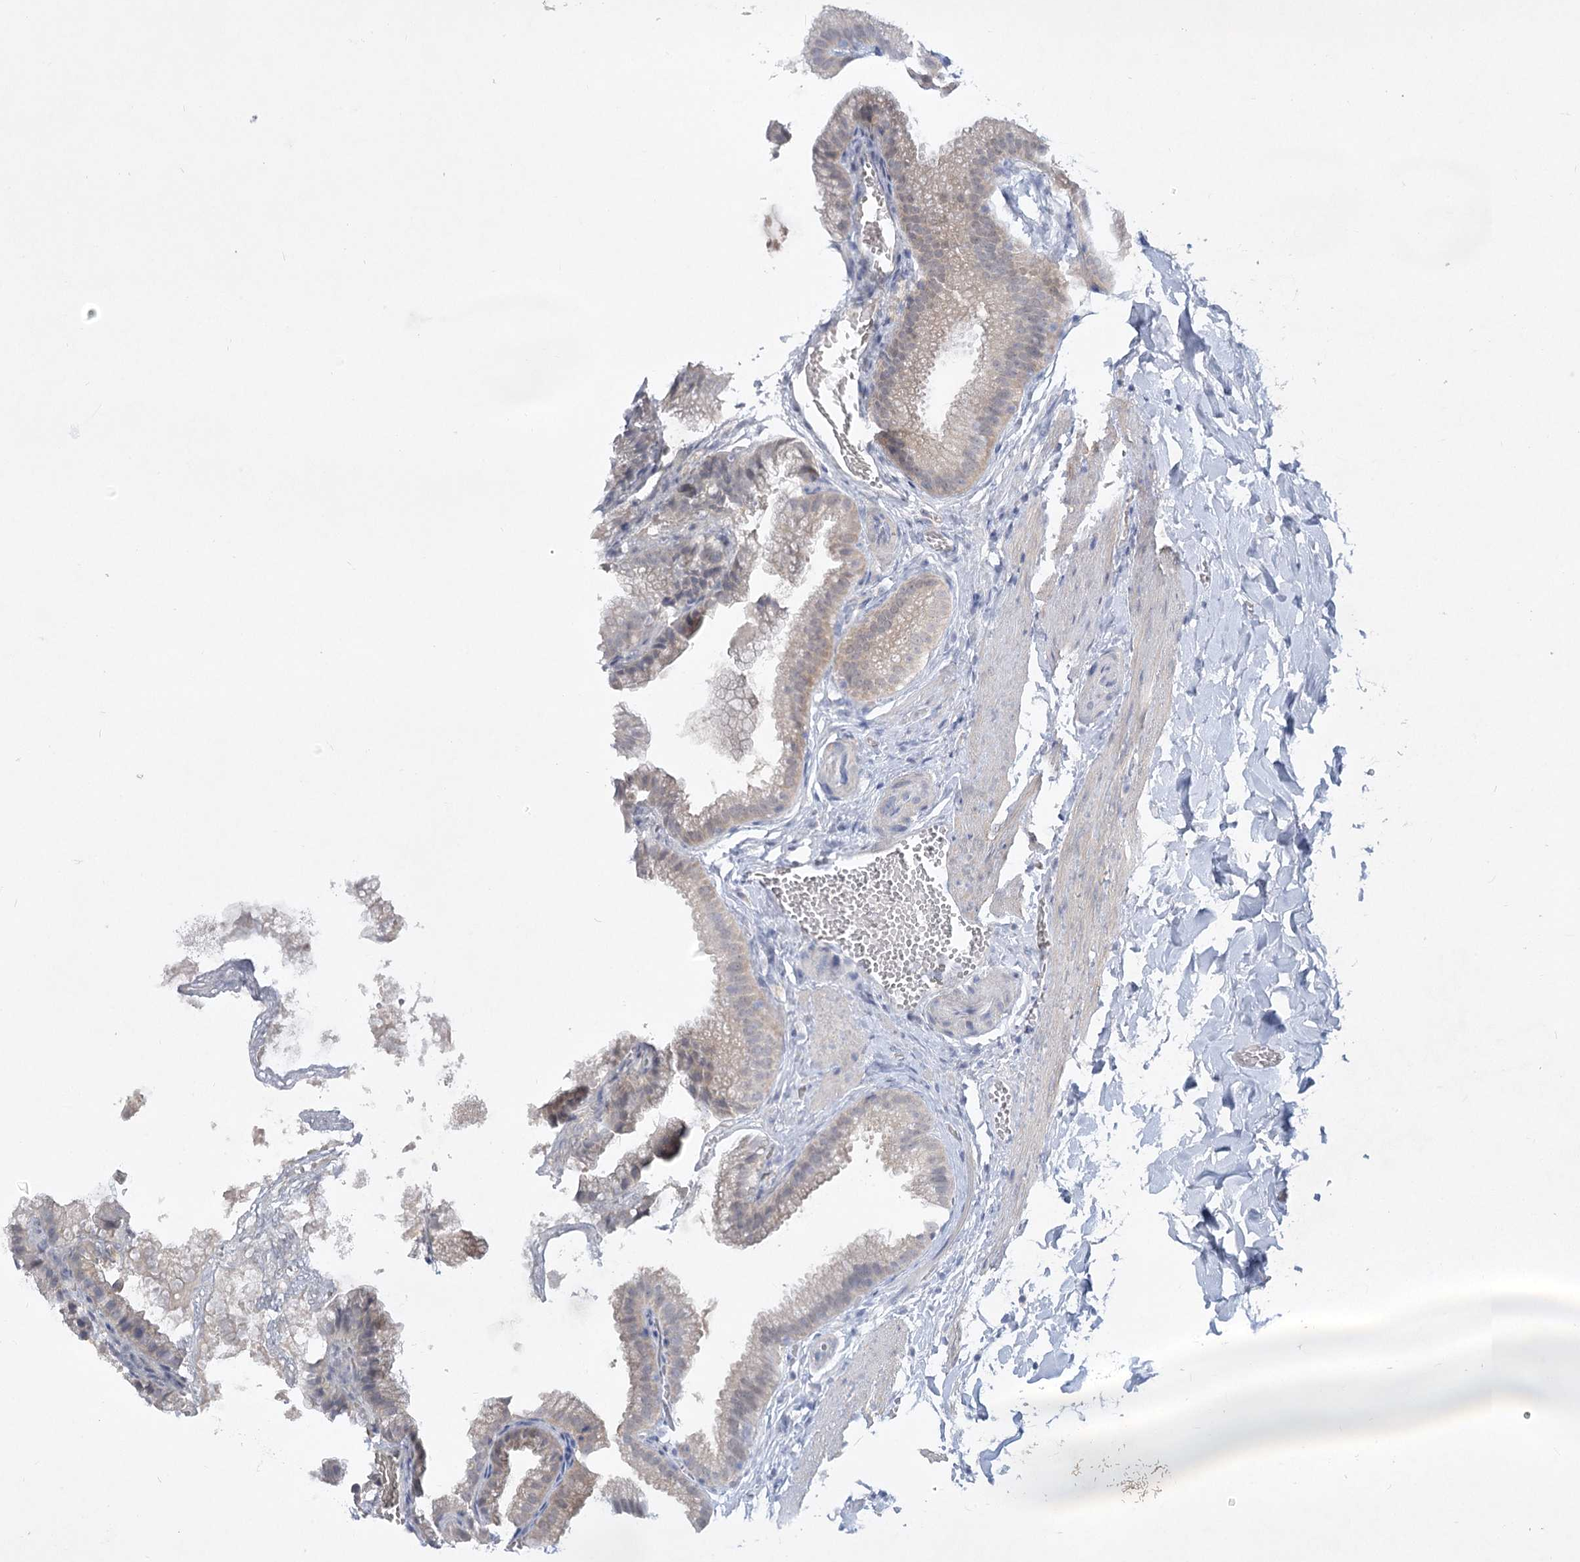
{"staining": {"intensity": "negative", "quantity": "none", "location": "none"}, "tissue": "gallbladder", "cell_type": "Glandular cells", "image_type": "normal", "snomed": [{"axis": "morphology", "description": "Normal tissue, NOS"}, {"axis": "topography", "description": "Gallbladder"}], "caption": "Unremarkable gallbladder was stained to show a protein in brown. There is no significant positivity in glandular cells.", "gene": "AAMDC", "patient": {"sex": "male", "age": 38}}